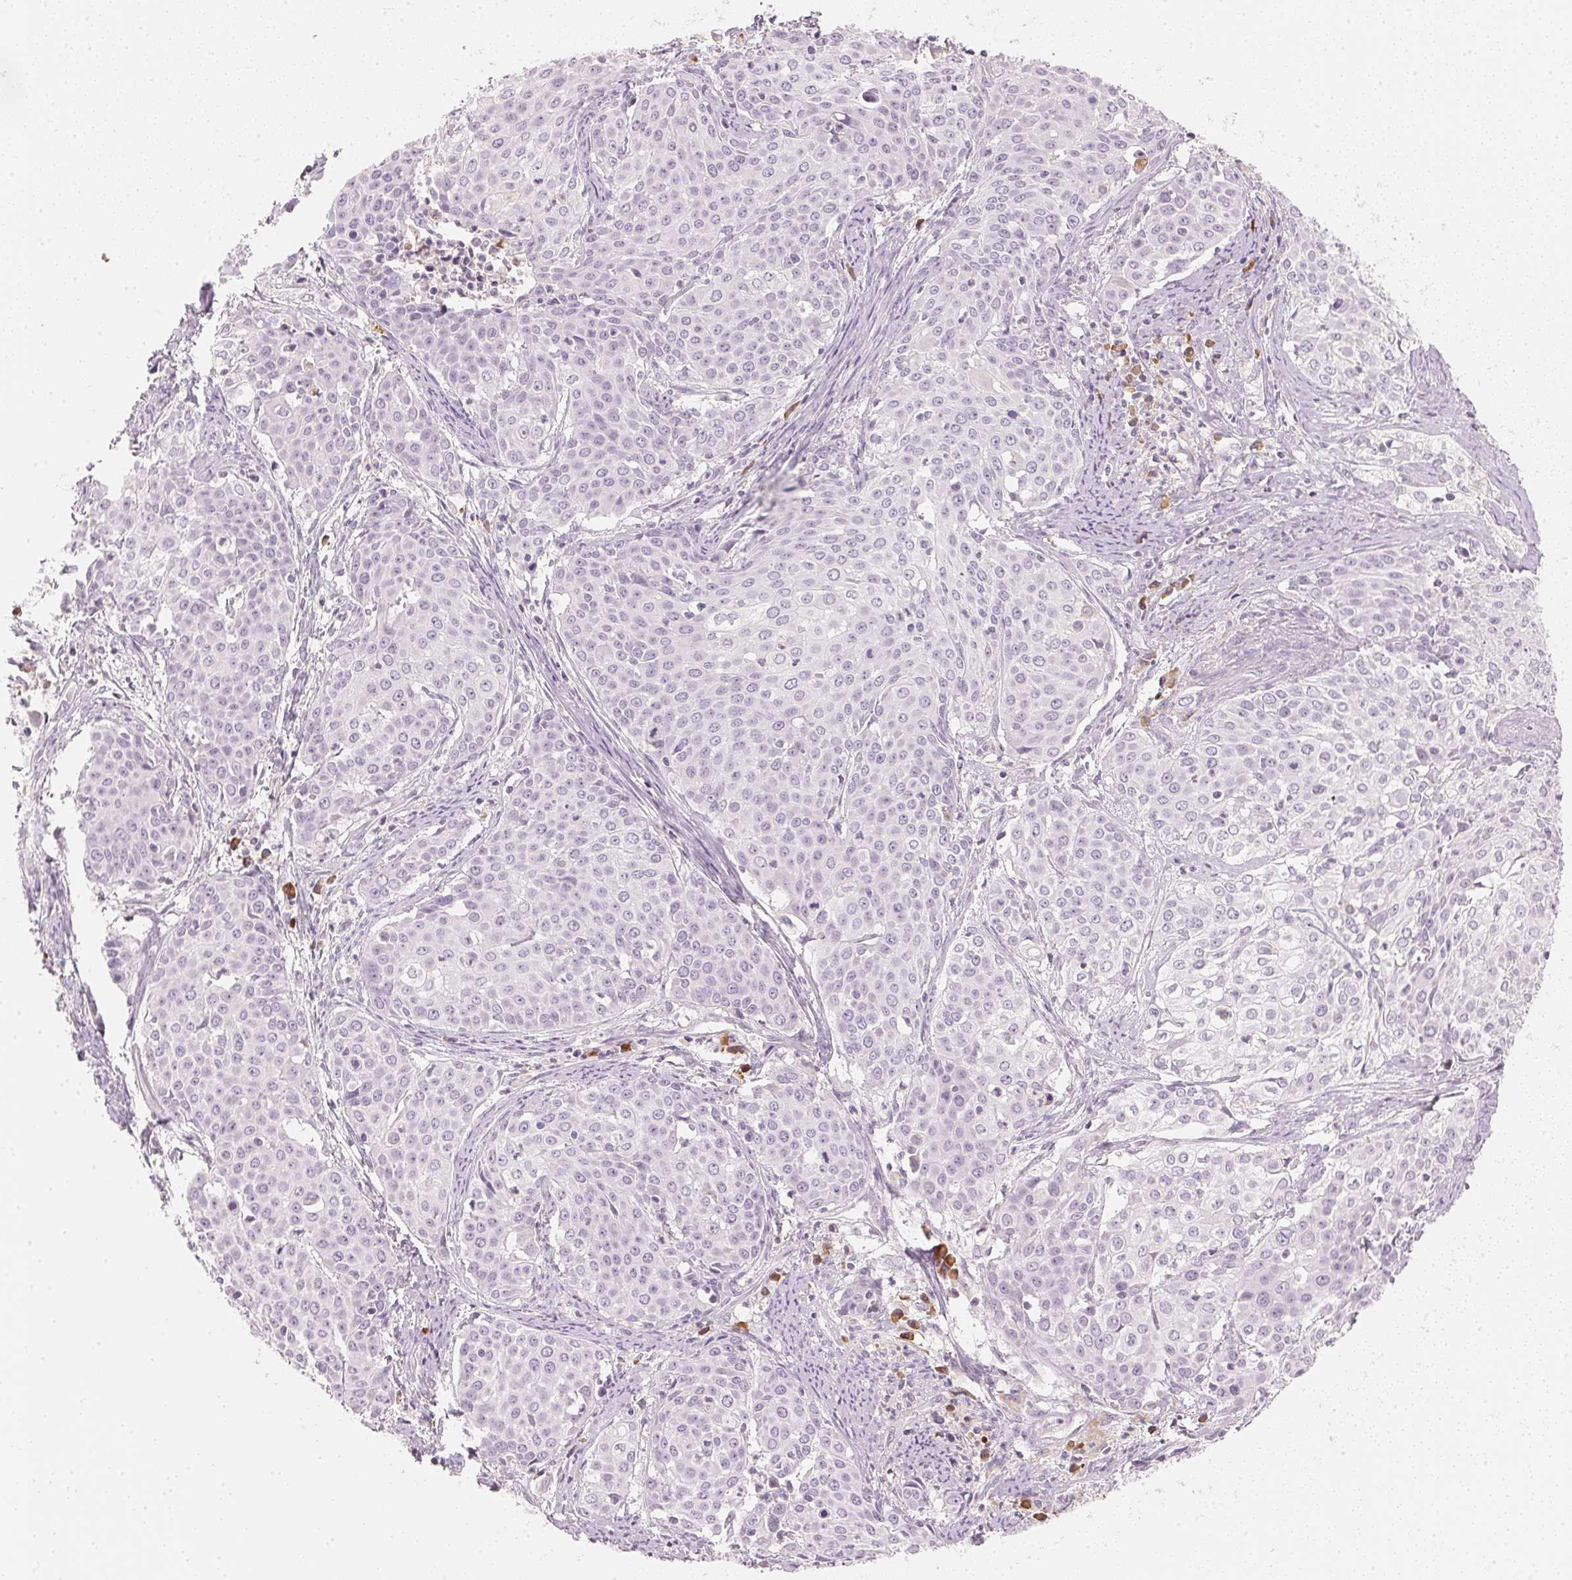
{"staining": {"intensity": "negative", "quantity": "none", "location": "none"}, "tissue": "cervical cancer", "cell_type": "Tumor cells", "image_type": "cancer", "snomed": [{"axis": "morphology", "description": "Squamous cell carcinoma, NOS"}, {"axis": "topography", "description": "Cervix"}], "caption": "This is an immunohistochemistry histopathology image of cervical cancer. There is no expression in tumor cells.", "gene": "RMDN2", "patient": {"sex": "female", "age": 39}}